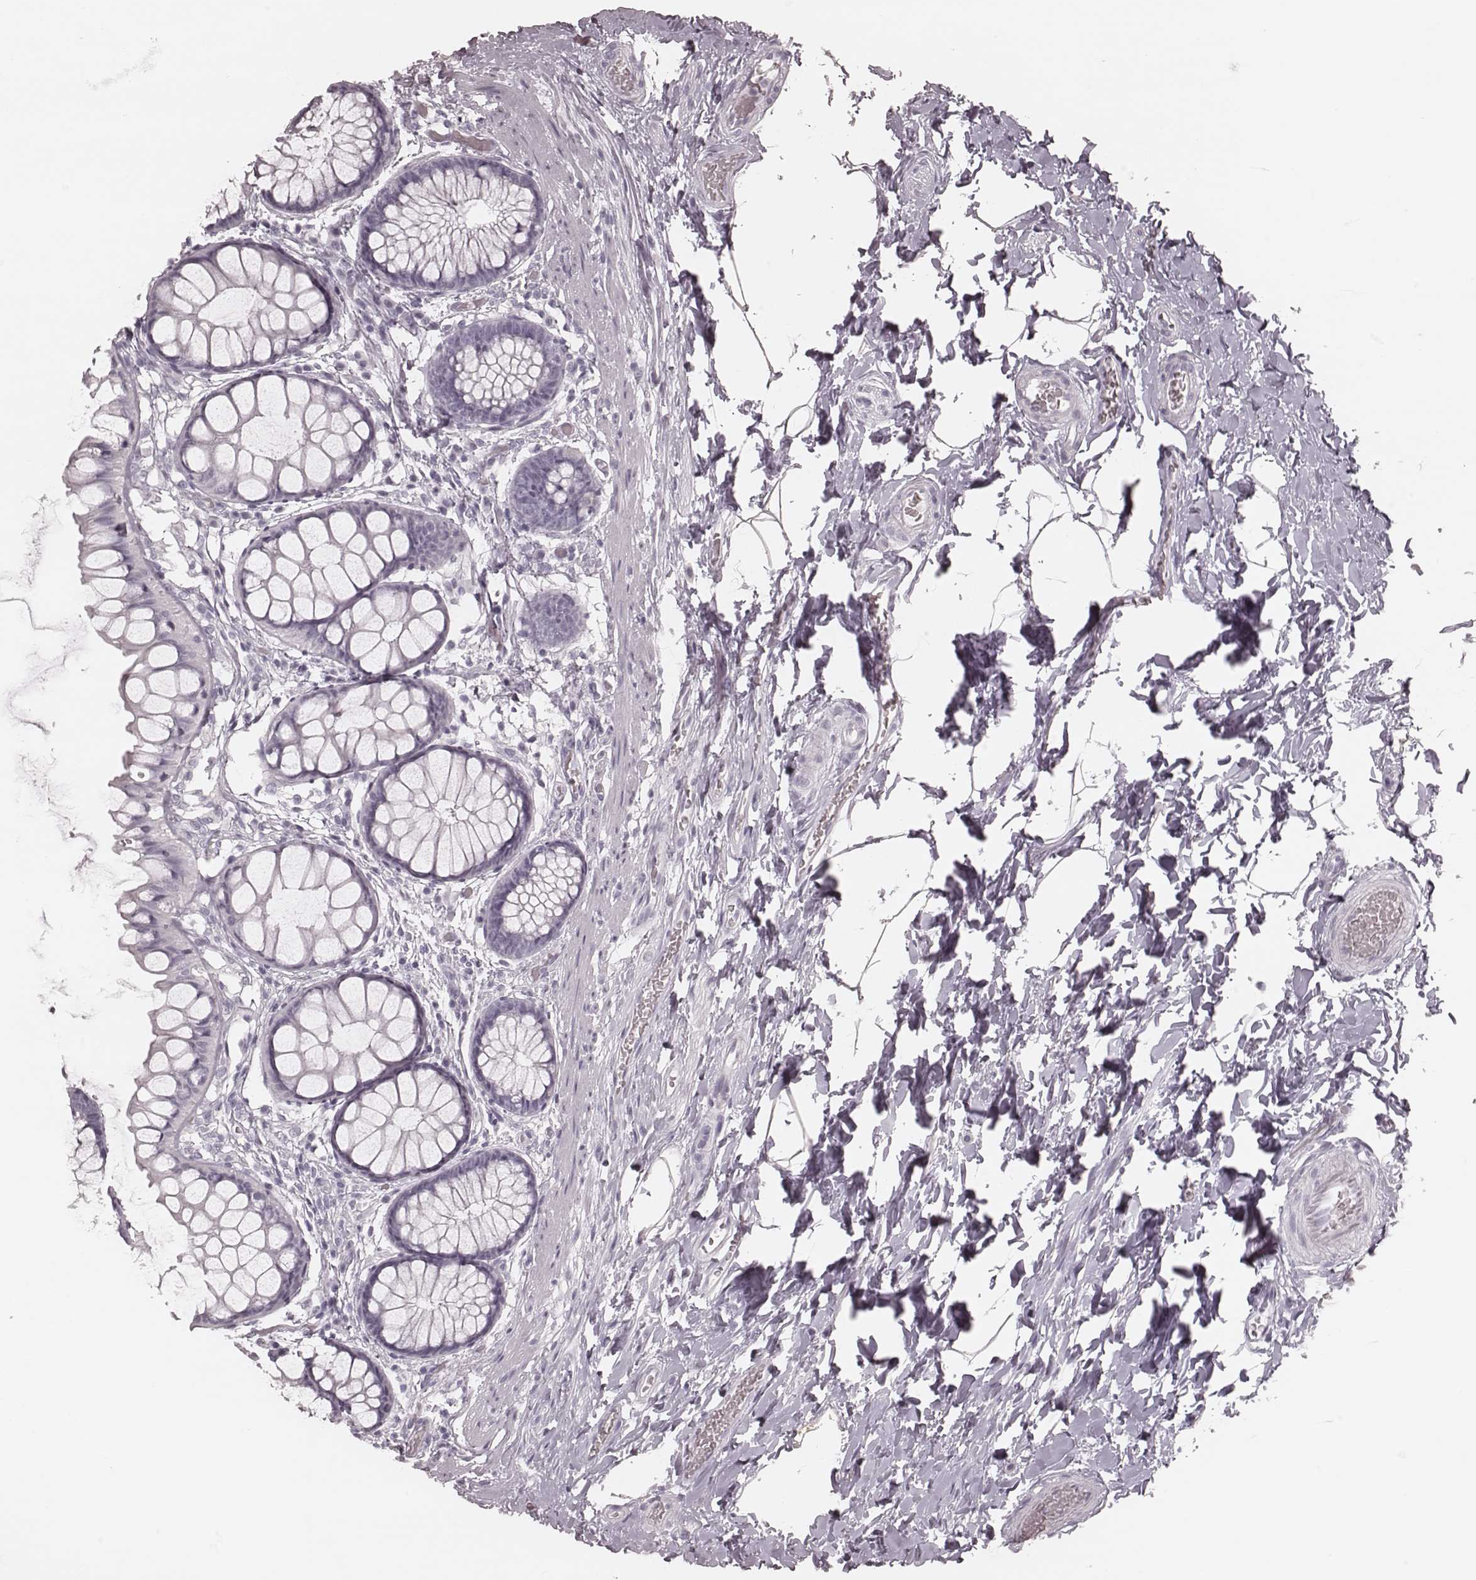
{"staining": {"intensity": "negative", "quantity": "none", "location": "none"}, "tissue": "rectum", "cell_type": "Glandular cells", "image_type": "normal", "snomed": [{"axis": "morphology", "description": "Normal tissue, NOS"}, {"axis": "topography", "description": "Rectum"}], "caption": "DAB immunohistochemical staining of benign rectum shows no significant positivity in glandular cells.", "gene": "KRT74", "patient": {"sex": "female", "age": 62}}